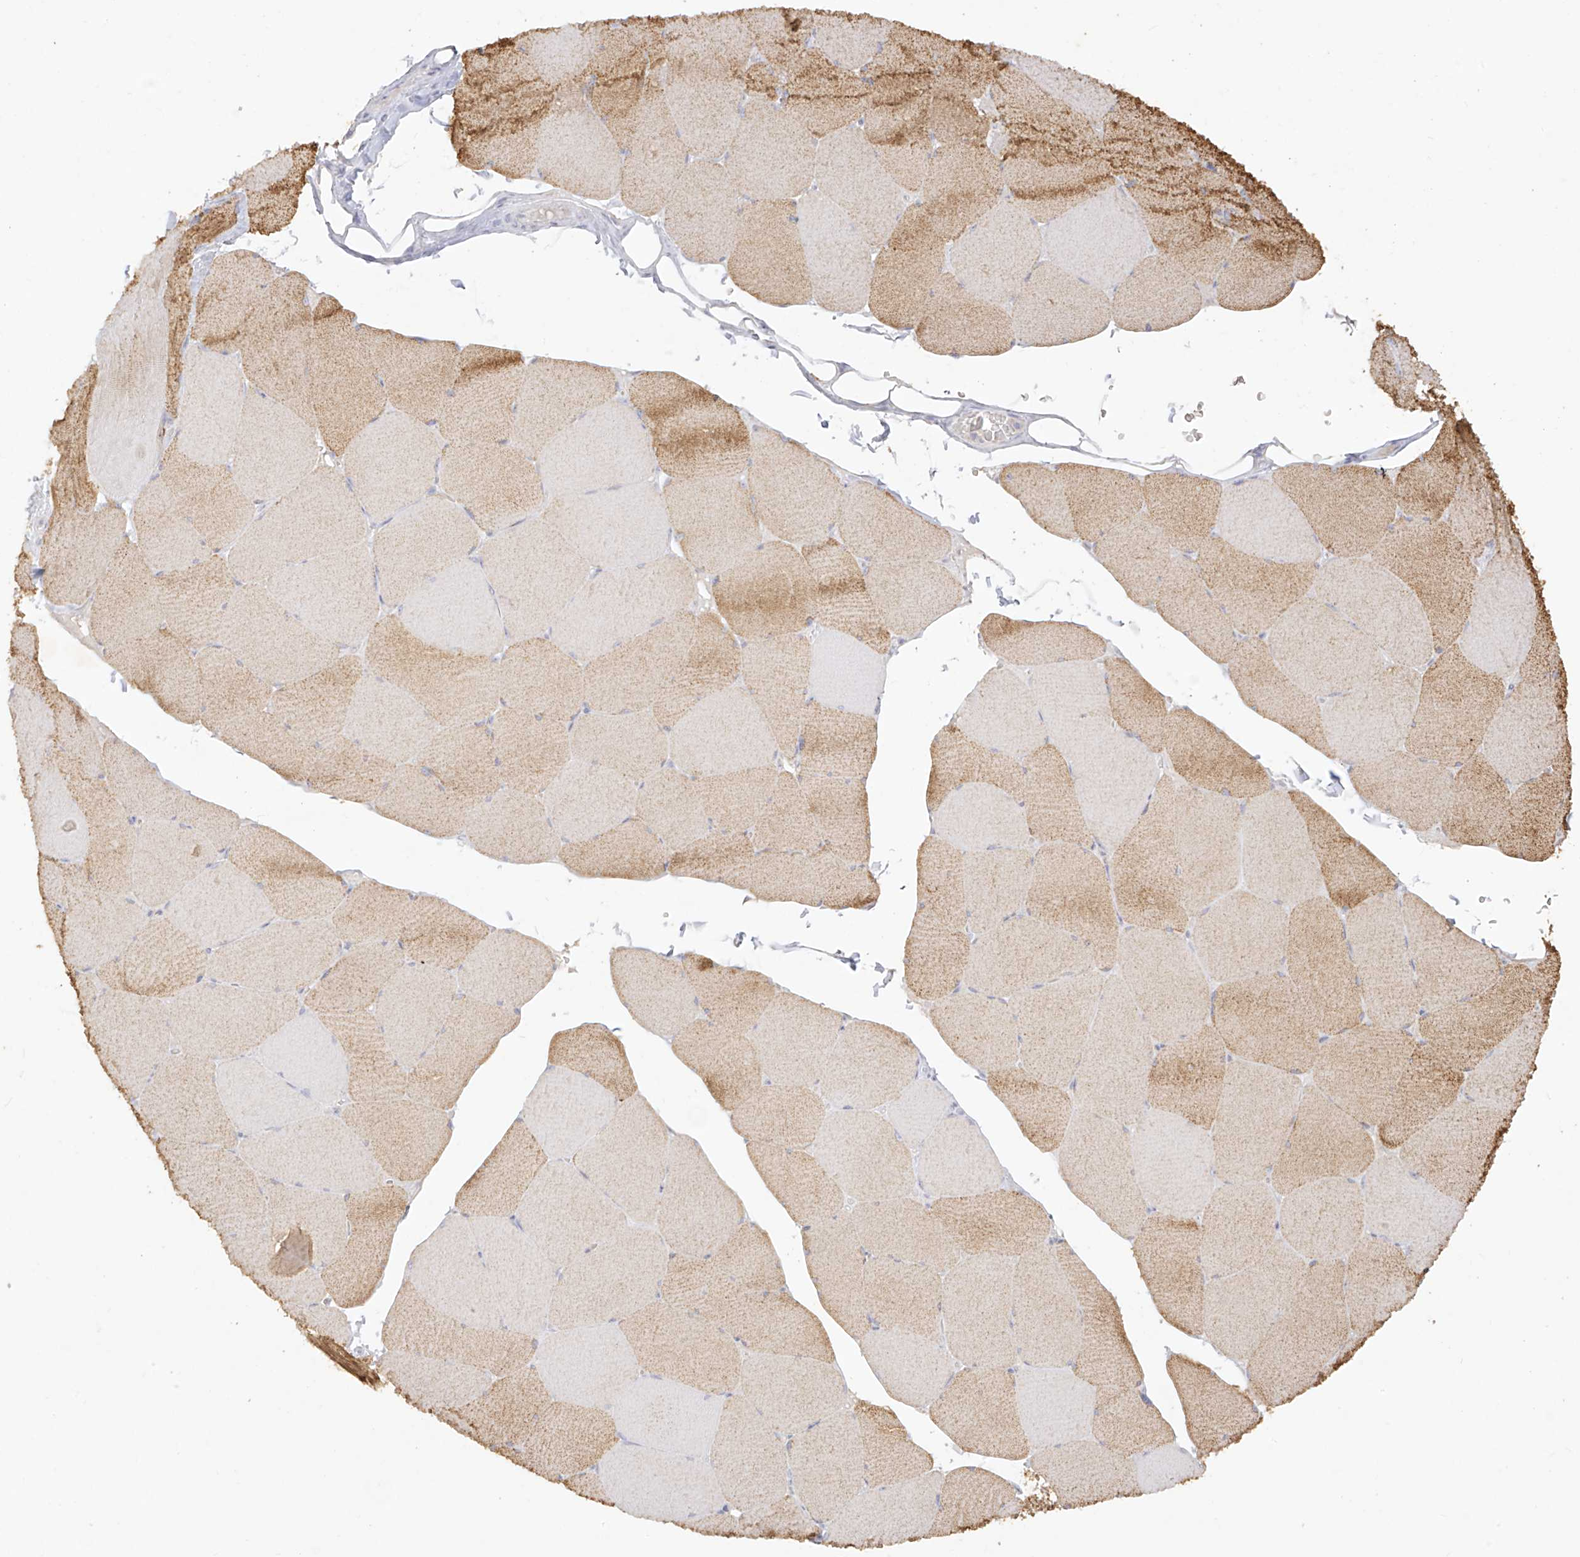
{"staining": {"intensity": "moderate", "quantity": "25%-75%", "location": "cytoplasmic/membranous"}, "tissue": "skeletal muscle", "cell_type": "Myocytes", "image_type": "normal", "snomed": [{"axis": "morphology", "description": "Normal tissue, NOS"}, {"axis": "topography", "description": "Skeletal muscle"}, {"axis": "topography", "description": "Head-Neck"}], "caption": "Myocytes display moderate cytoplasmic/membranous expression in about 25%-75% of cells in unremarkable skeletal muscle. (brown staining indicates protein expression, while blue staining denotes nuclei).", "gene": "TGM4", "patient": {"sex": "male", "age": 66}}